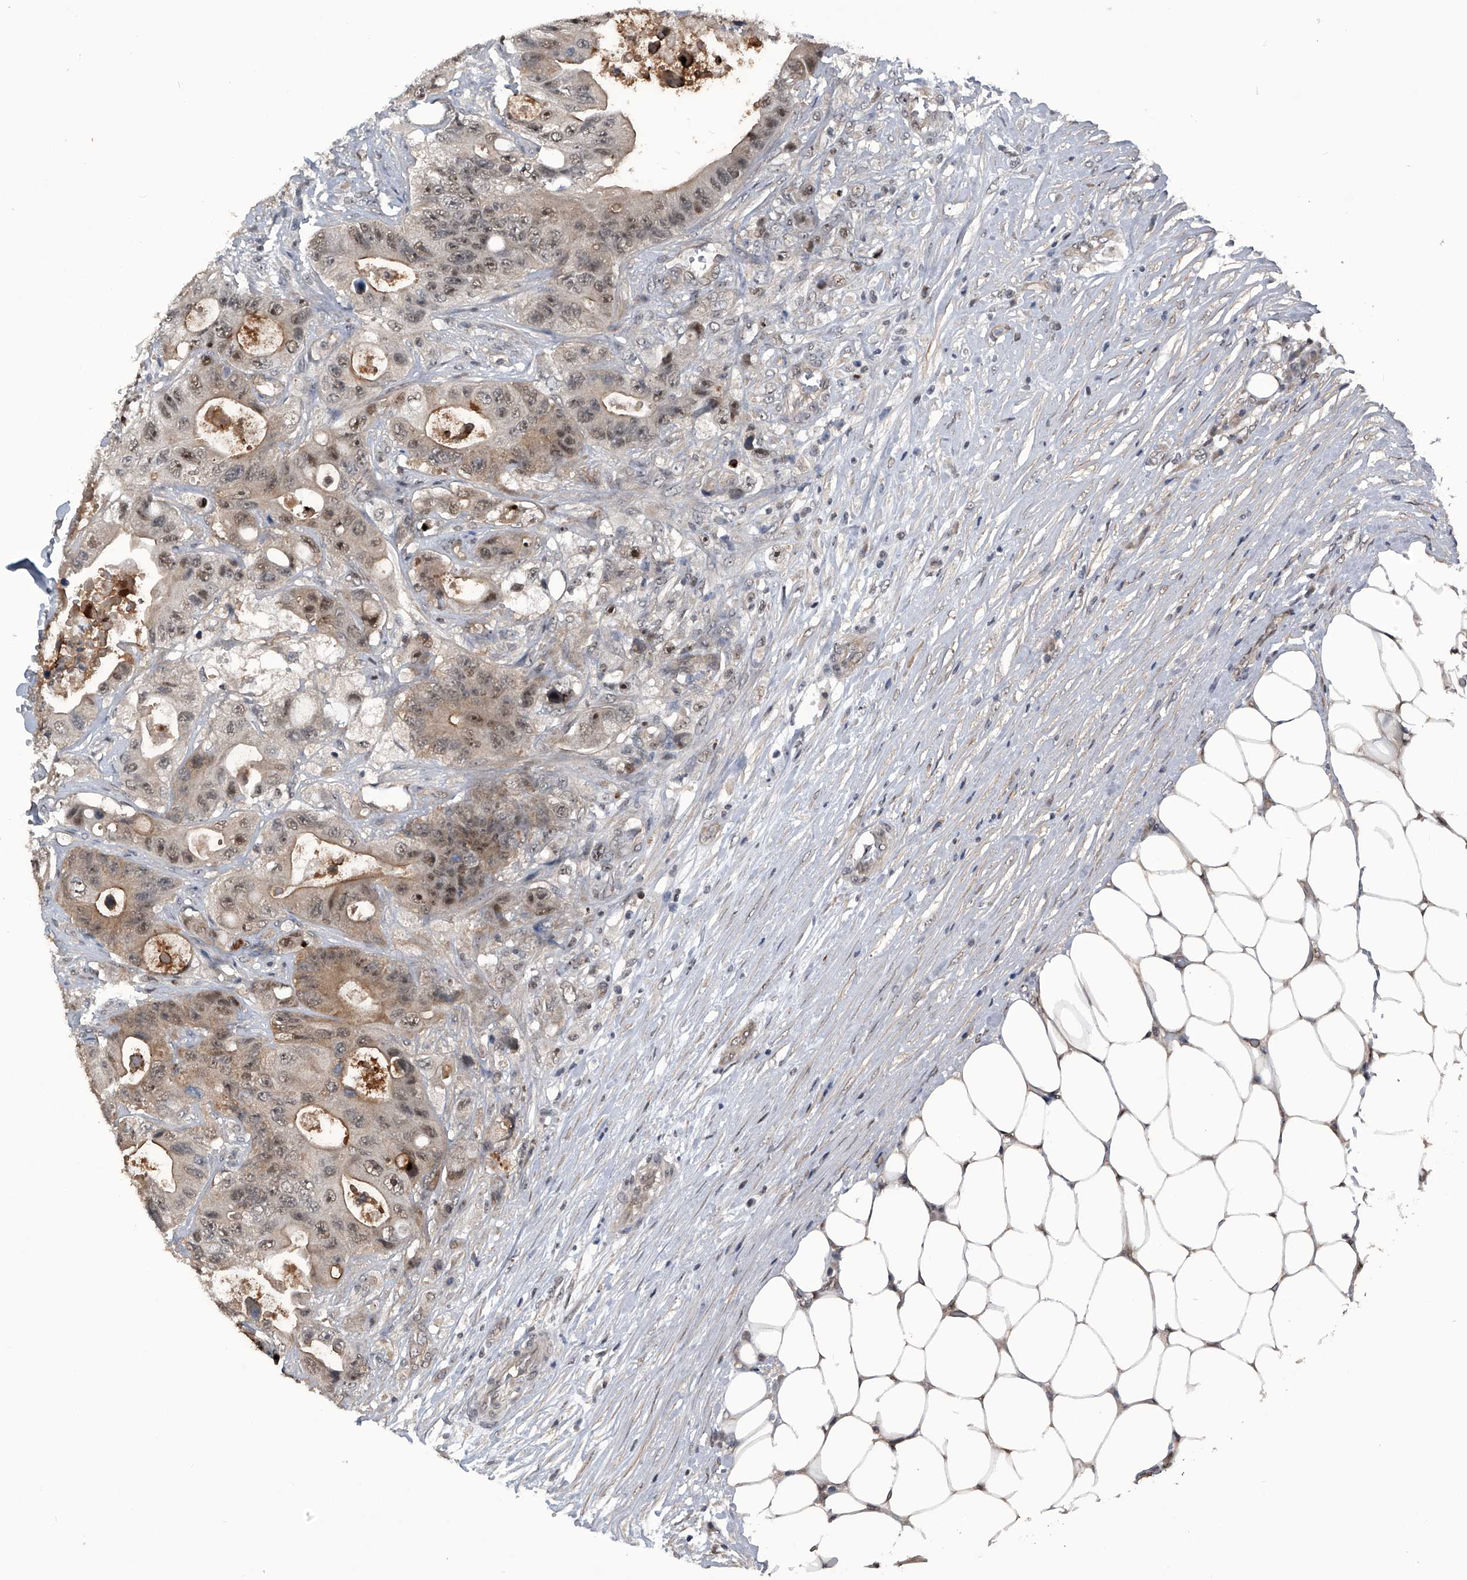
{"staining": {"intensity": "moderate", "quantity": ">75%", "location": "cytoplasmic/membranous,nuclear"}, "tissue": "colorectal cancer", "cell_type": "Tumor cells", "image_type": "cancer", "snomed": [{"axis": "morphology", "description": "Adenocarcinoma, NOS"}, {"axis": "topography", "description": "Colon"}], "caption": "A high-resolution image shows IHC staining of colorectal cancer, which reveals moderate cytoplasmic/membranous and nuclear positivity in about >75% of tumor cells.", "gene": "SLC12A8", "patient": {"sex": "female", "age": 46}}